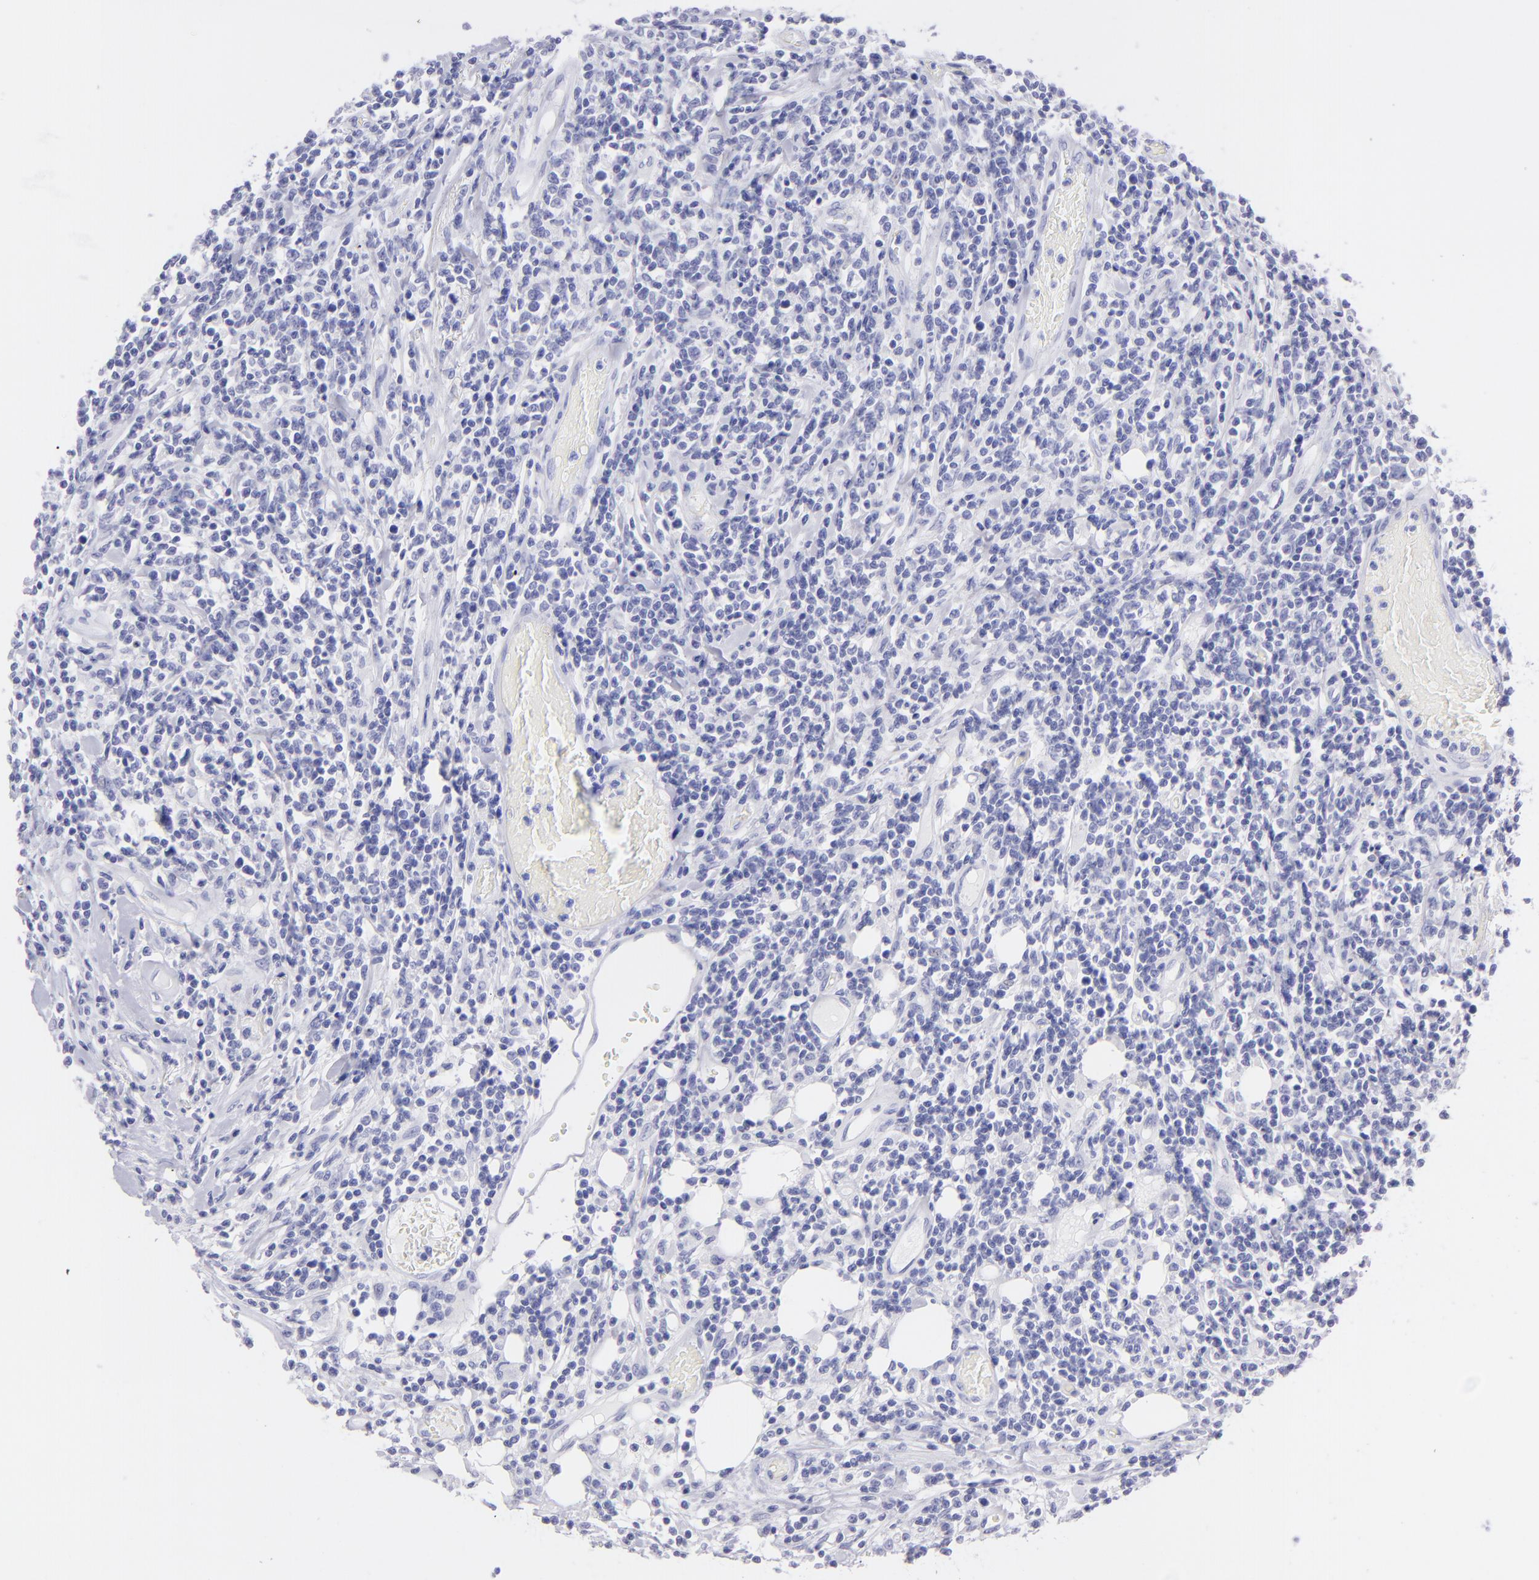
{"staining": {"intensity": "negative", "quantity": "none", "location": "none"}, "tissue": "lymphoma", "cell_type": "Tumor cells", "image_type": "cancer", "snomed": [{"axis": "morphology", "description": "Malignant lymphoma, non-Hodgkin's type, High grade"}, {"axis": "topography", "description": "Colon"}], "caption": "Tumor cells show no significant positivity in malignant lymphoma, non-Hodgkin's type (high-grade). (Stains: DAB IHC with hematoxylin counter stain, Microscopy: brightfield microscopy at high magnification).", "gene": "SLC1A3", "patient": {"sex": "male", "age": 82}}